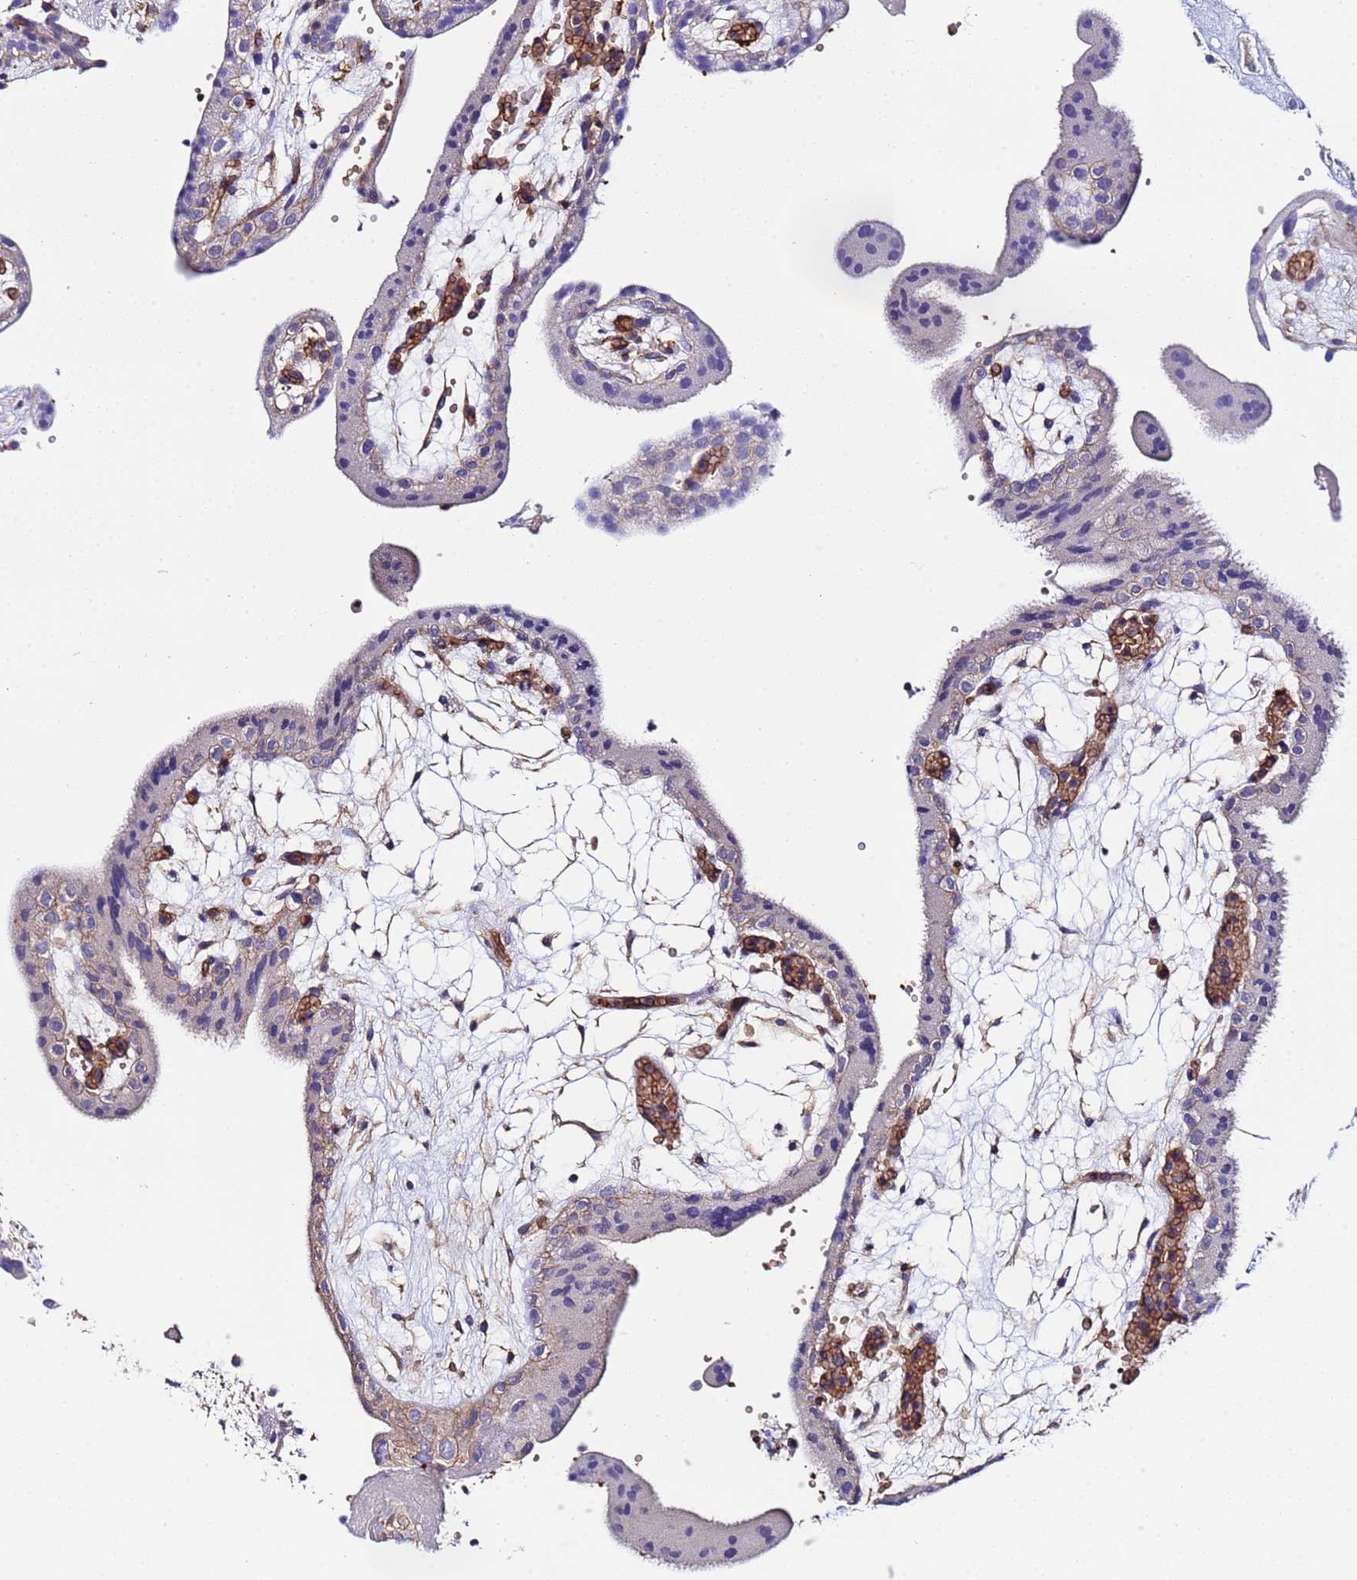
{"staining": {"intensity": "moderate", "quantity": ">75%", "location": "cytoplasmic/membranous"}, "tissue": "placenta", "cell_type": "Decidual cells", "image_type": "normal", "snomed": [{"axis": "morphology", "description": "Normal tissue, NOS"}, {"axis": "topography", "description": "Placenta"}], "caption": "Placenta was stained to show a protein in brown. There is medium levels of moderate cytoplasmic/membranous positivity in approximately >75% of decidual cells. (DAB (3,3'-diaminobenzidine) IHC with brightfield microscopy, high magnification).", "gene": "ZNF248", "patient": {"sex": "female", "age": 18}}